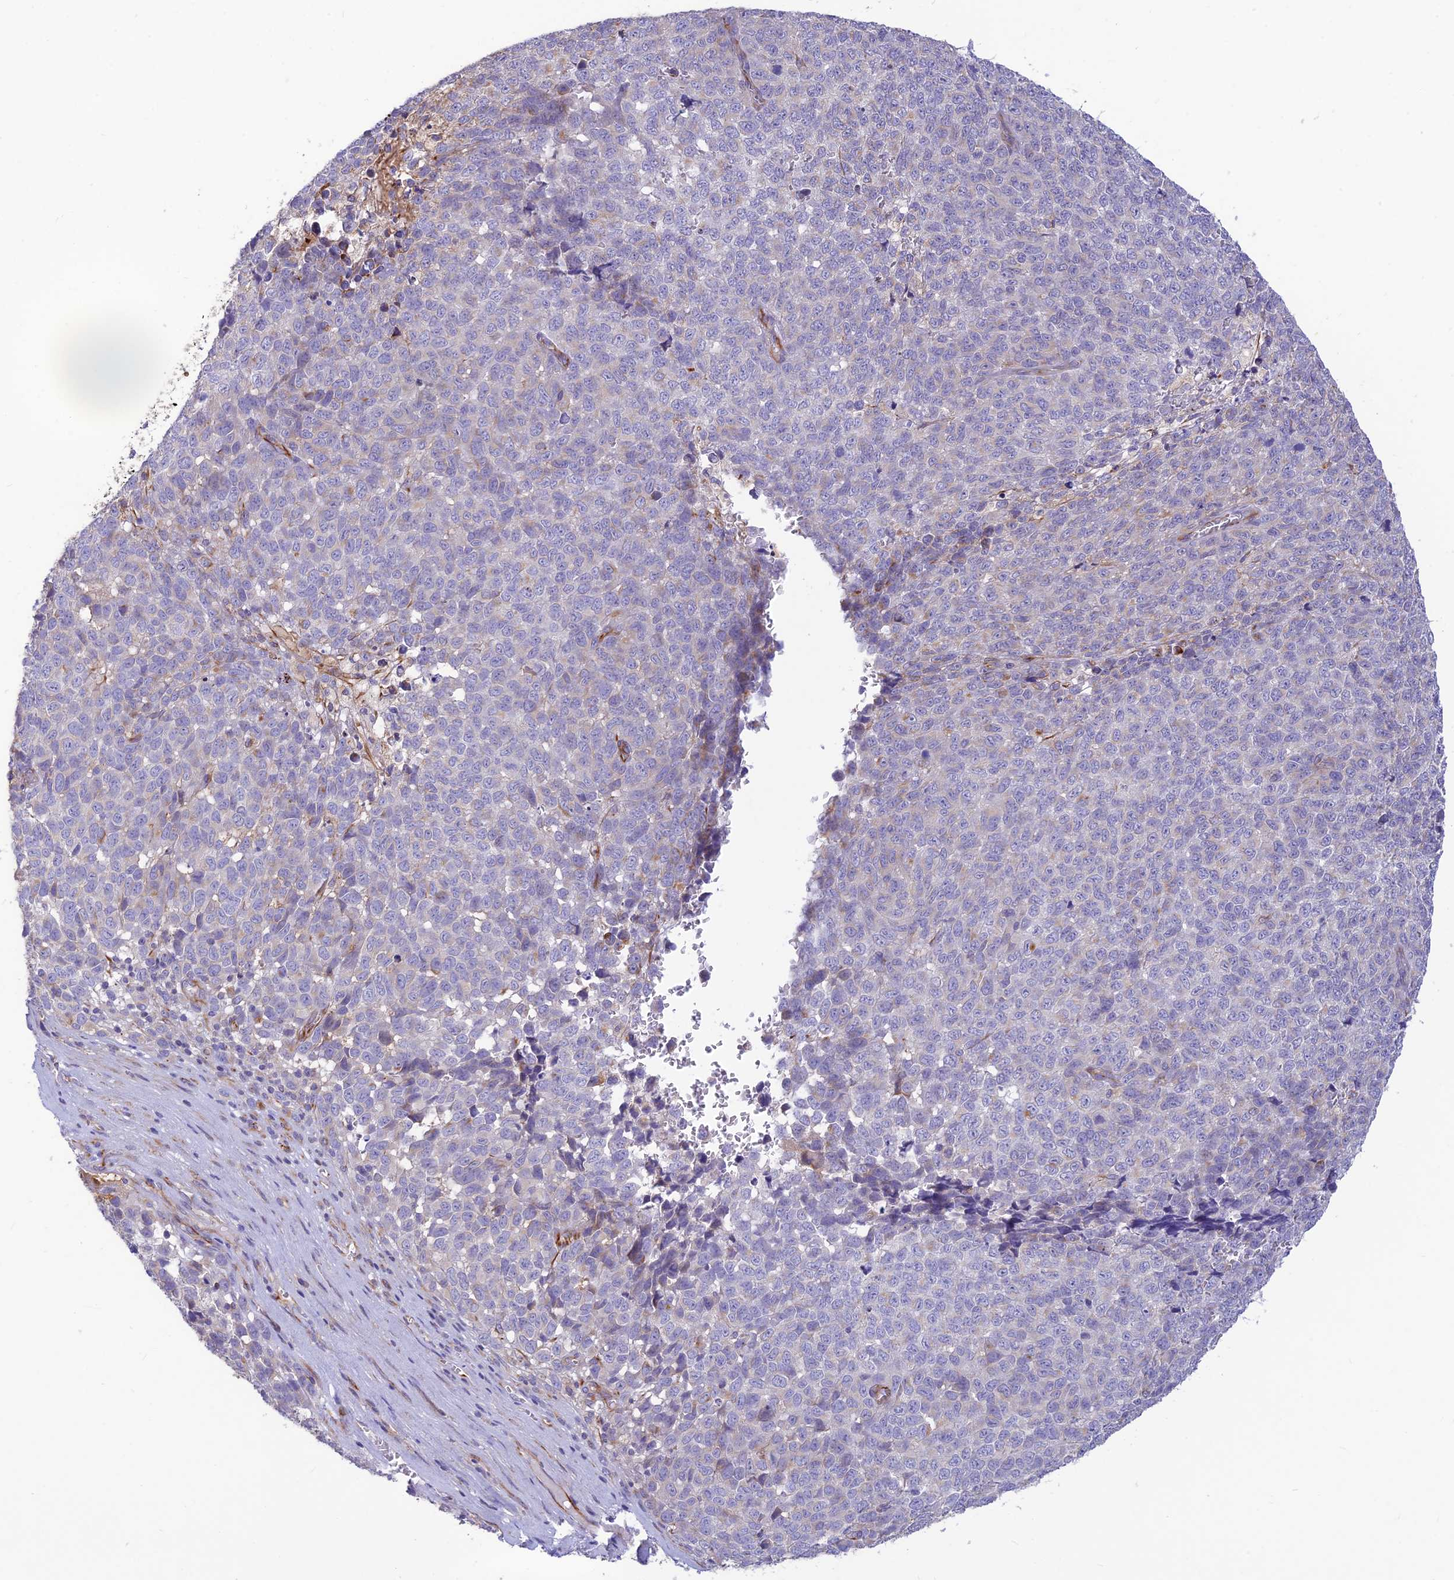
{"staining": {"intensity": "negative", "quantity": "none", "location": "none"}, "tissue": "melanoma", "cell_type": "Tumor cells", "image_type": "cancer", "snomed": [{"axis": "morphology", "description": "Malignant melanoma, NOS"}, {"axis": "topography", "description": "Nose, NOS"}], "caption": "Immunohistochemistry (IHC) image of malignant melanoma stained for a protein (brown), which shows no staining in tumor cells. (Immunohistochemistry (IHC), brightfield microscopy, high magnification).", "gene": "ST8SIA5", "patient": {"sex": "female", "age": 48}}